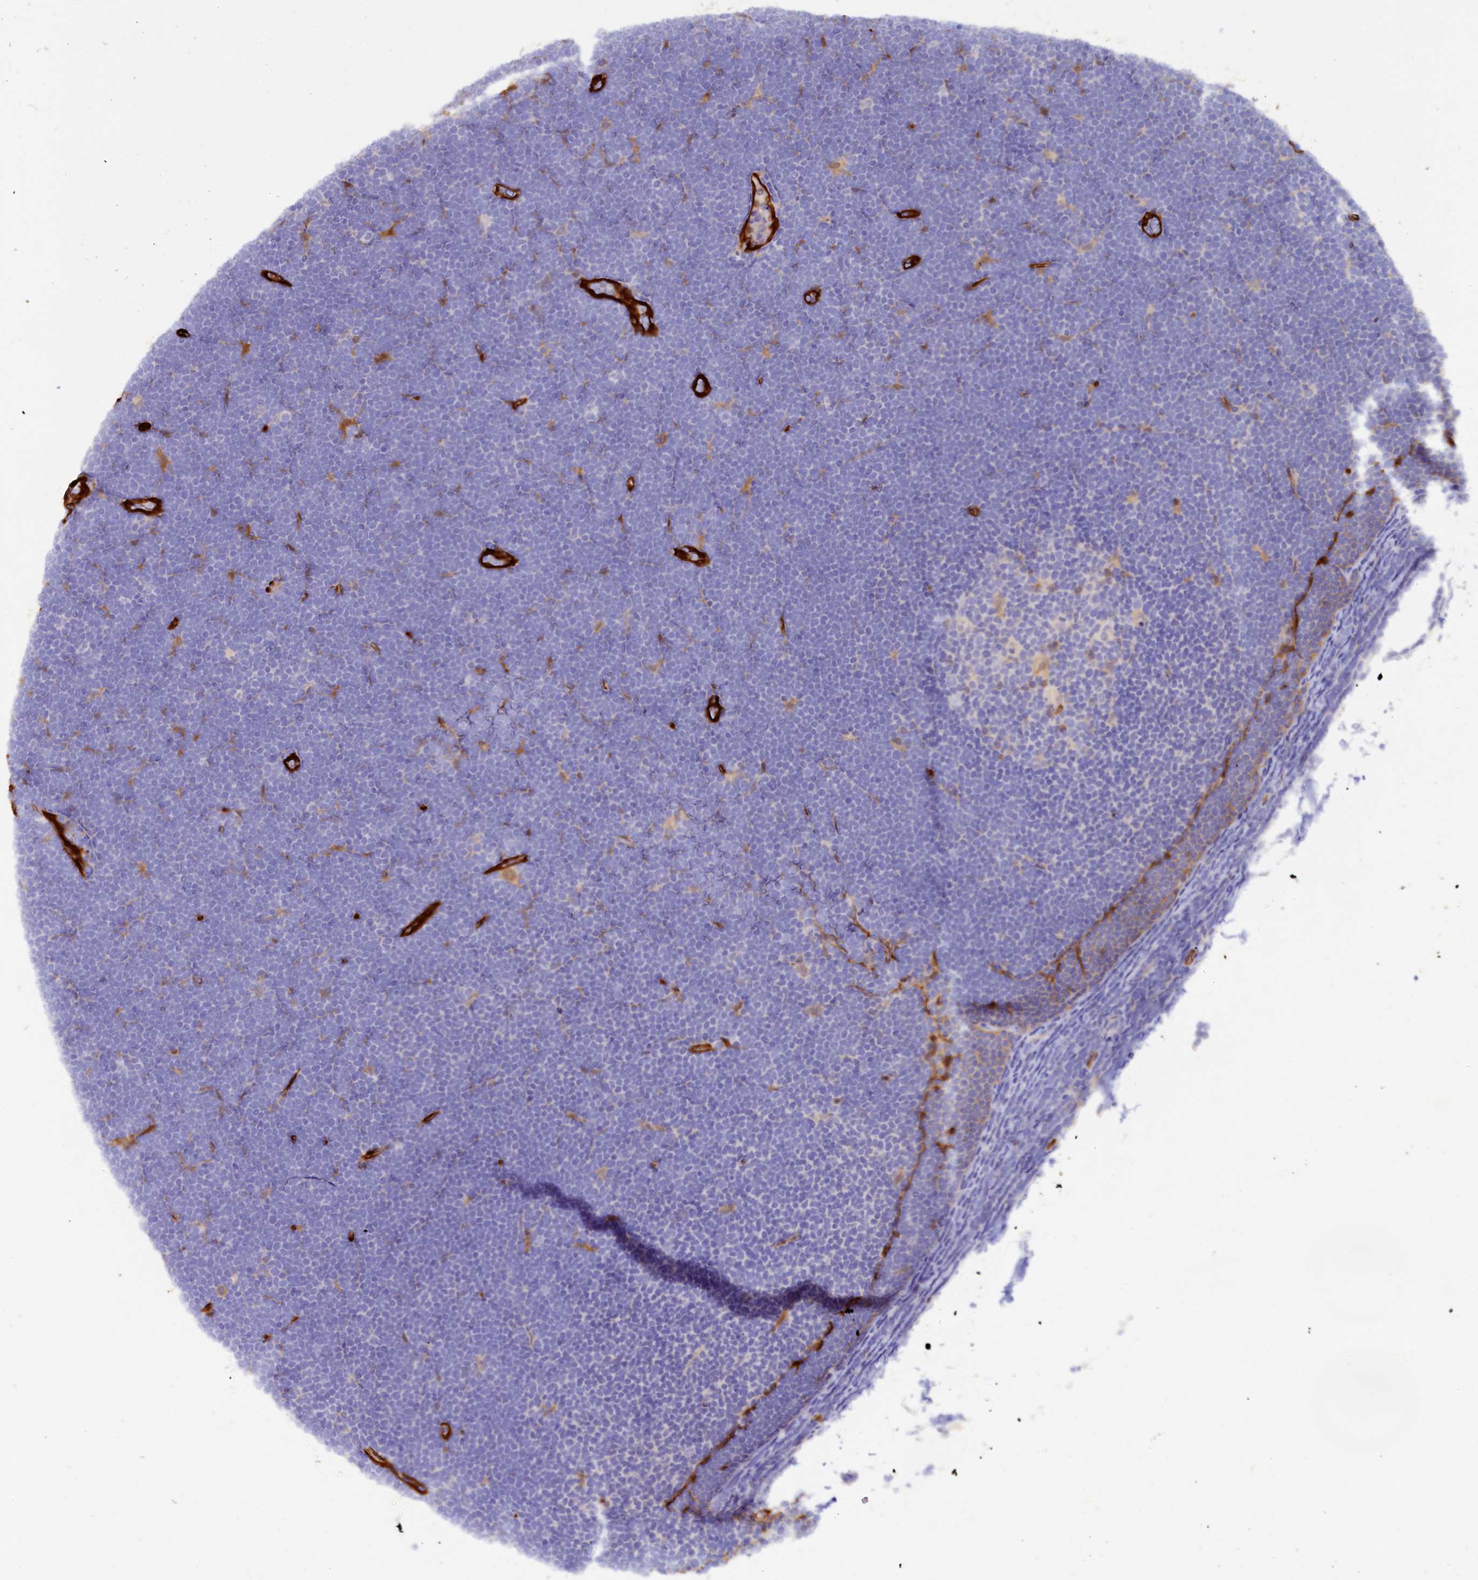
{"staining": {"intensity": "negative", "quantity": "none", "location": "none"}, "tissue": "lymphoma", "cell_type": "Tumor cells", "image_type": "cancer", "snomed": [{"axis": "morphology", "description": "Malignant lymphoma, non-Hodgkin's type, High grade"}, {"axis": "topography", "description": "Lymph node"}], "caption": "Immunohistochemical staining of human malignant lymphoma, non-Hodgkin's type (high-grade) displays no significant positivity in tumor cells.", "gene": "IL17RD", "patient": {"sex": "male", "age": 13}}